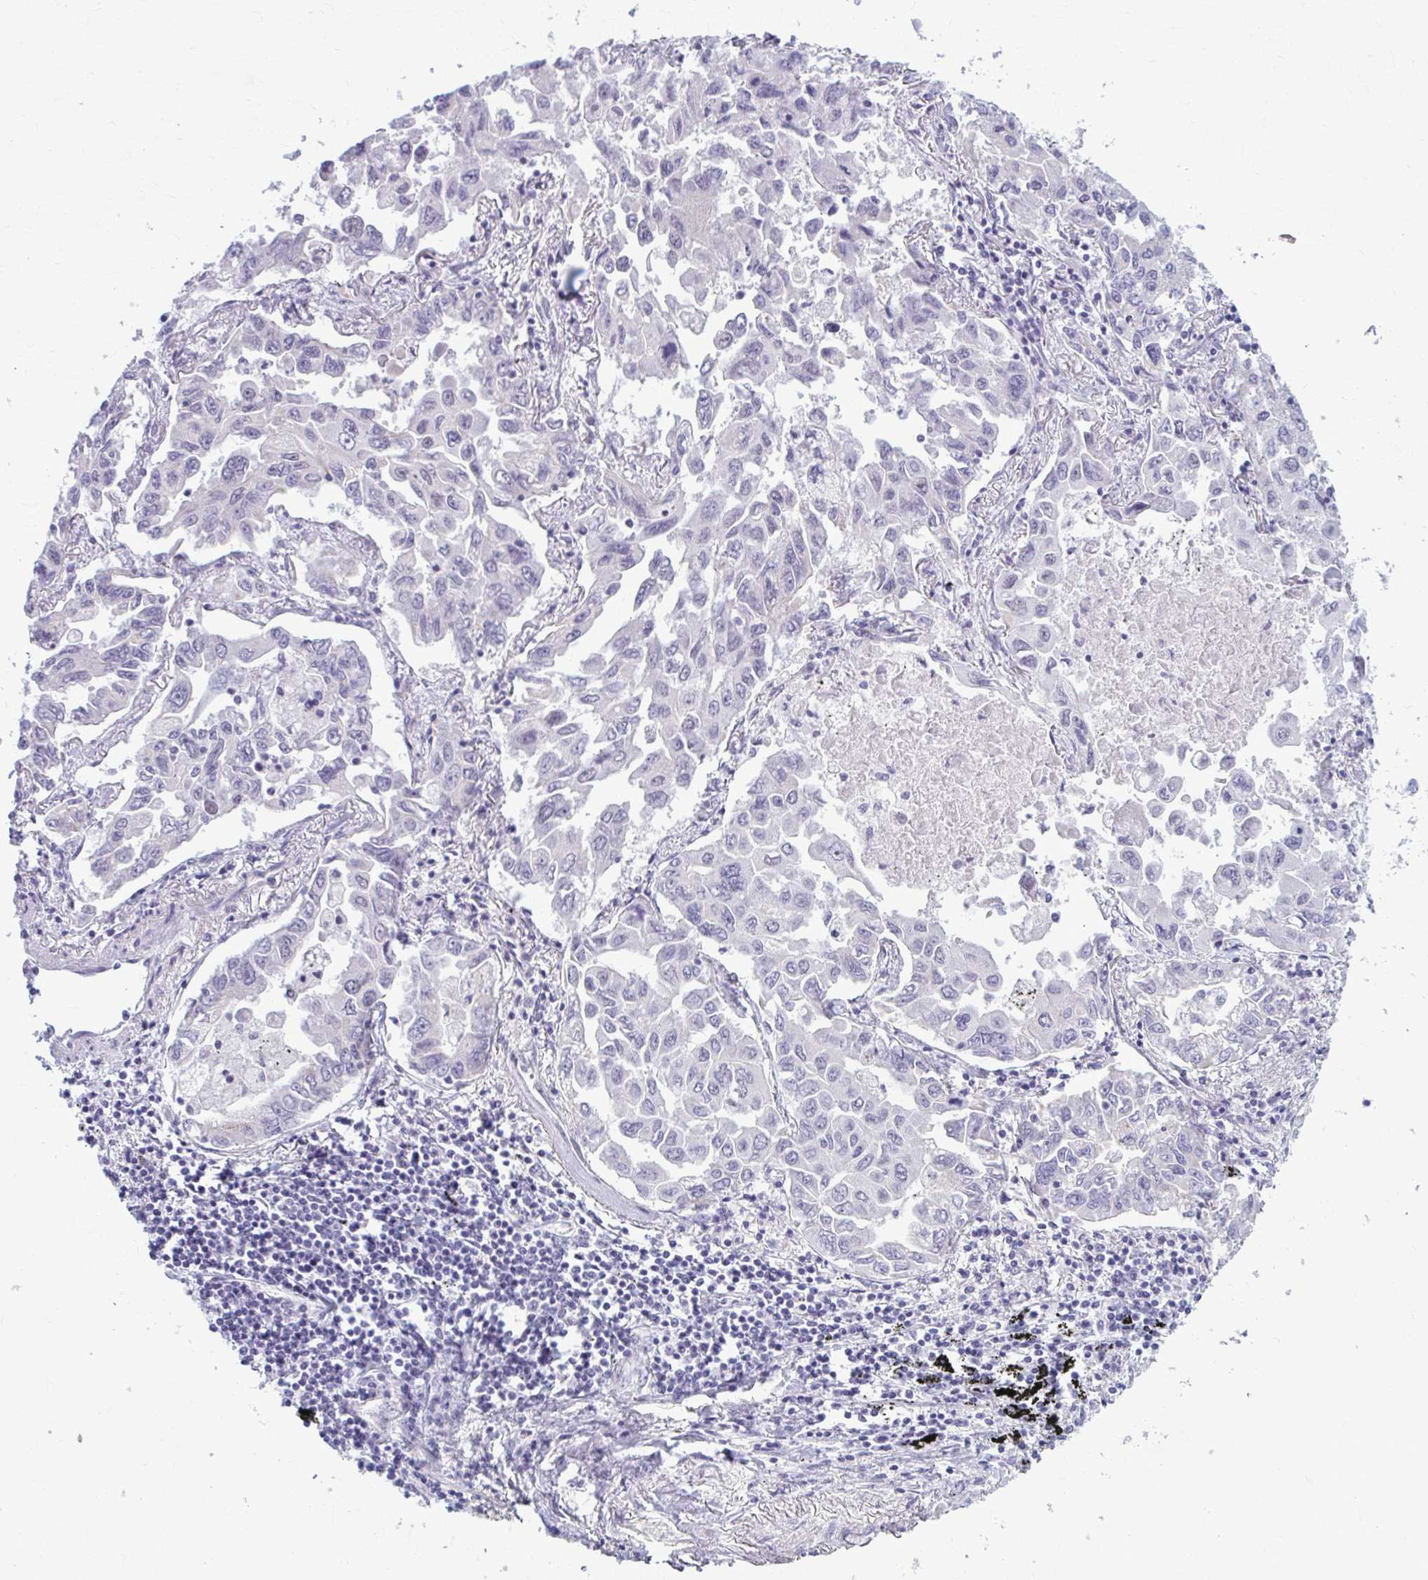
{"staining": {"intensity": "negative", "quantity": "none", "location": "none"}, "tissue": "lung cancer", "cell_type": "Tumor cells", "image_type": "cancer", "snomed": [{"axis": "morphology", "description": "Adenocarcinoma, NOS"}, {"axis": "topography", "description": "Lung"}], "caption": "The histopathology image displays no significant expression in tumor cells of adenocarcinoma (lung). (DAB (3,3'-diaminobenzidine) IHC, high magnification).", "gene": "NUMBL", "patient": {"sex": "male", "age": 64}}